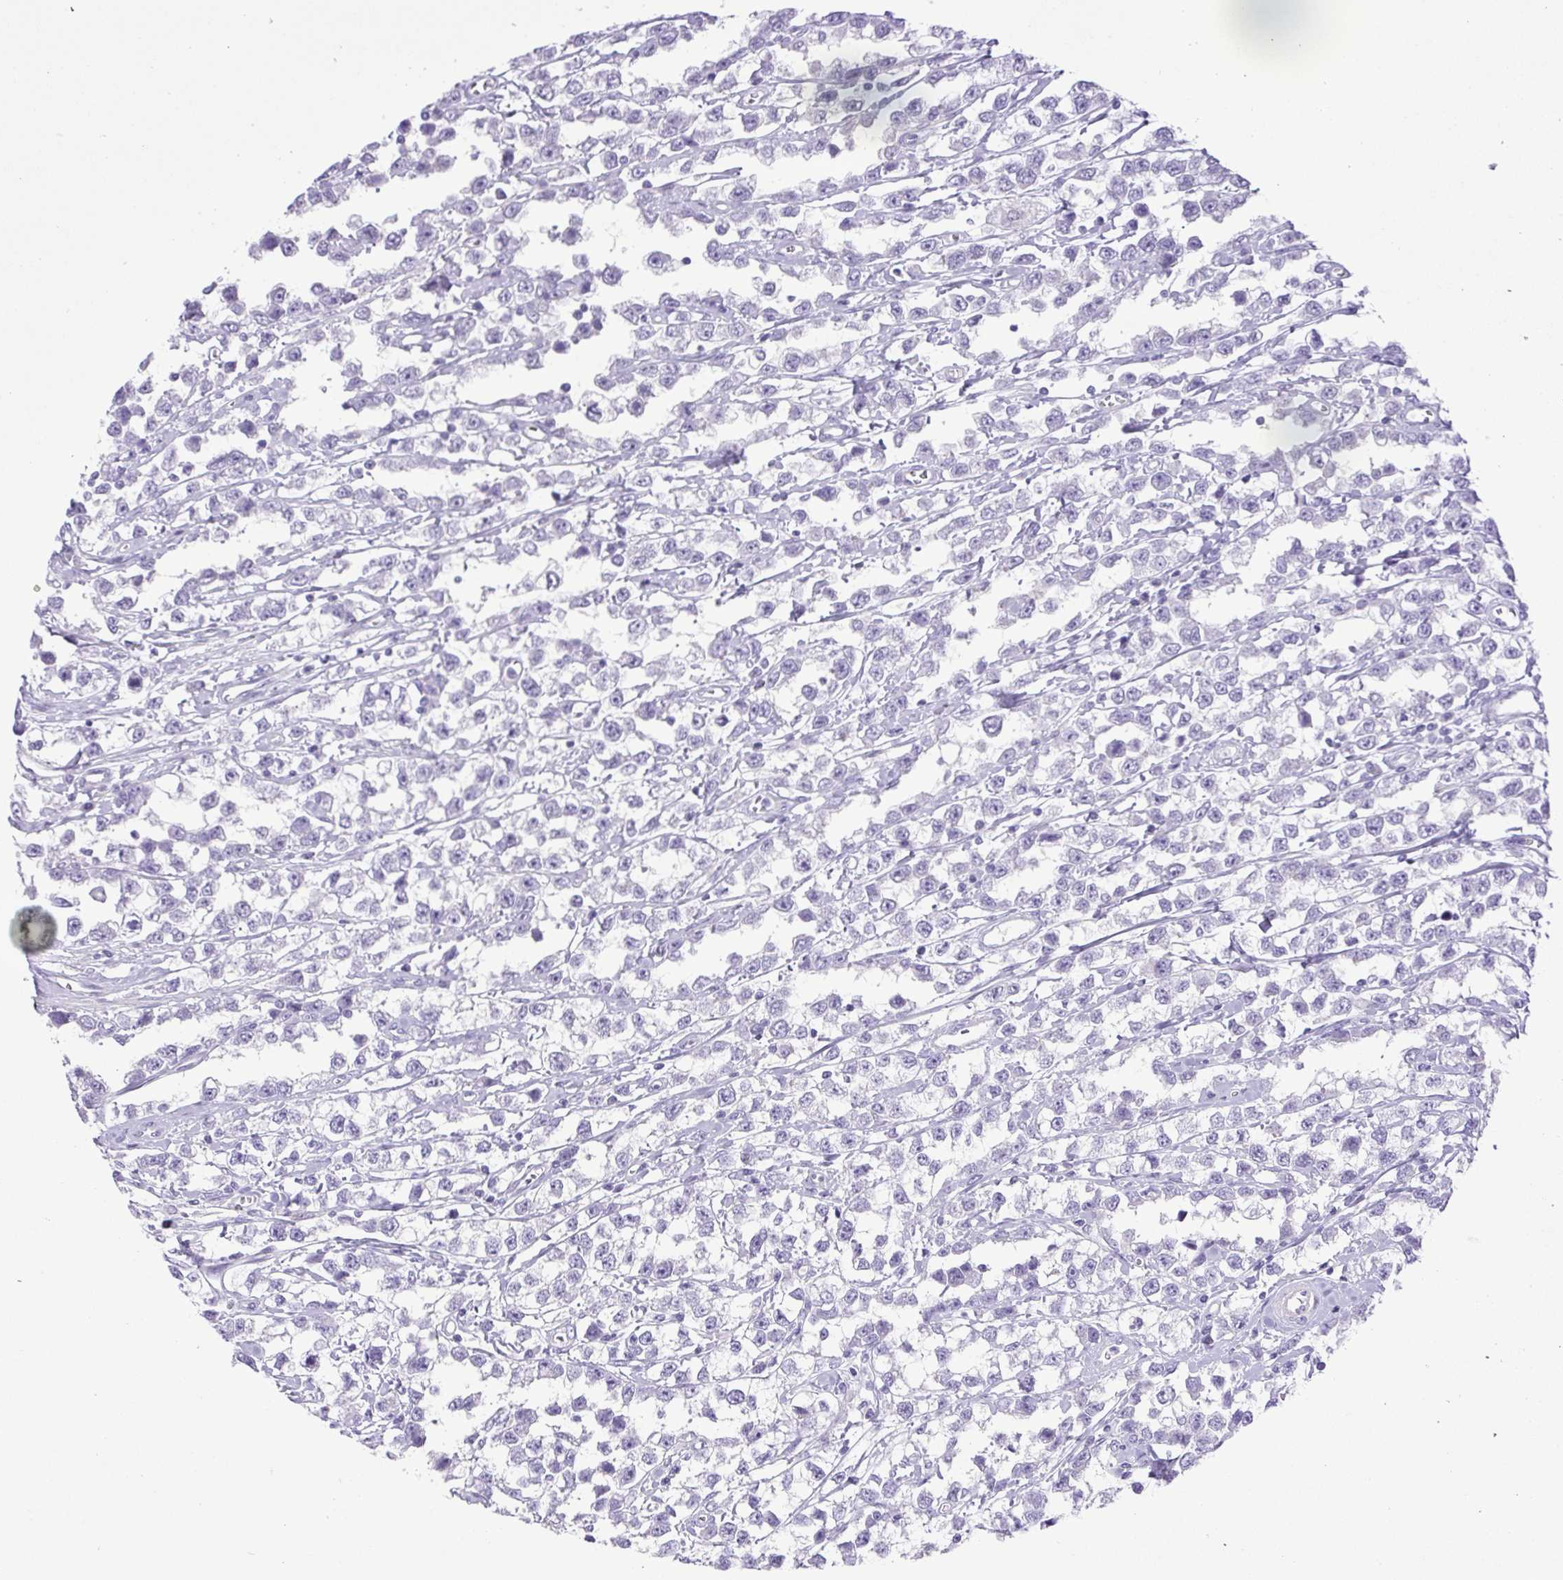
{"staining": {"intensity": "negative", "quantity": "none", "location": "none"}, "tissue": "testis cancer", "cell_type": "Tumor cells", "image_type": "cancer", "snomed": [{"axis": "morphology", "description": "Seminoma, NOS"}, {"axis": "topography", "description": "Testis"}], "caption": "Immunohistochemical staining of human testis seminoma demonstrates no significant staining in tumor cells.", "gene": "CDSN", "patient": {"sex": "male", "age": 34}}